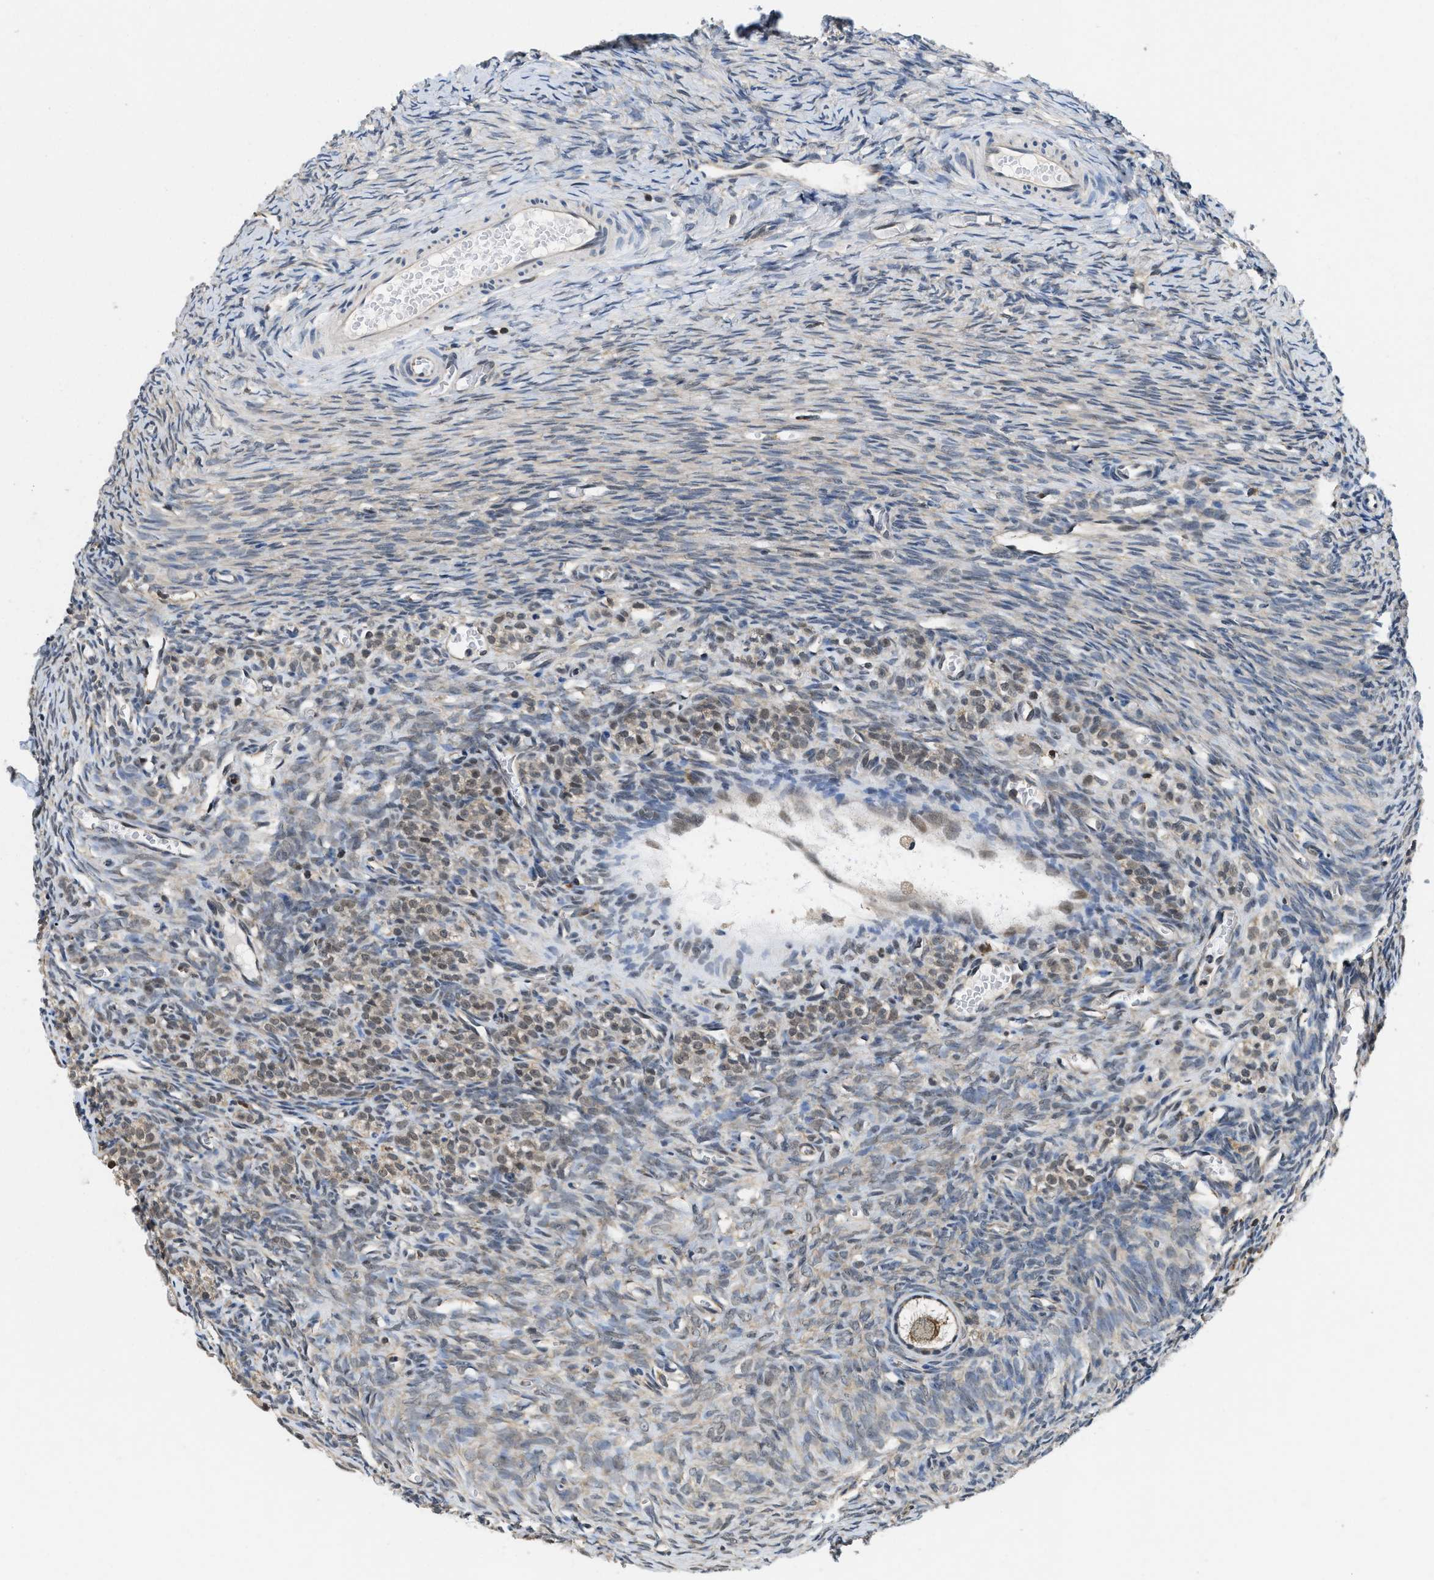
{"staining": {"intensity": "weak", "quantity": "25%-75%", "location": "nuclear"}, "tissue": "ovary", "cell_type": "Follicle cells", "image_type": "normal", "snomed": [{"axis": "morphology", "description": "Normal tissue, NOS"}, {"axis": "topography", "description": "Ovary"}], "caption": "A low amount of weak nuclear staining is appreciated in about 25%-75% of follicle cells in benign ovary. The staining was performed using DAB (3,3'-diaminobenzidine) to visualize the protein expression in brown, while the nuclei were stained in blue with hematoxylin (Magnification: 20x).", "gene": "ATF7IP", "patient": {"sex": "female", "age": 27}}